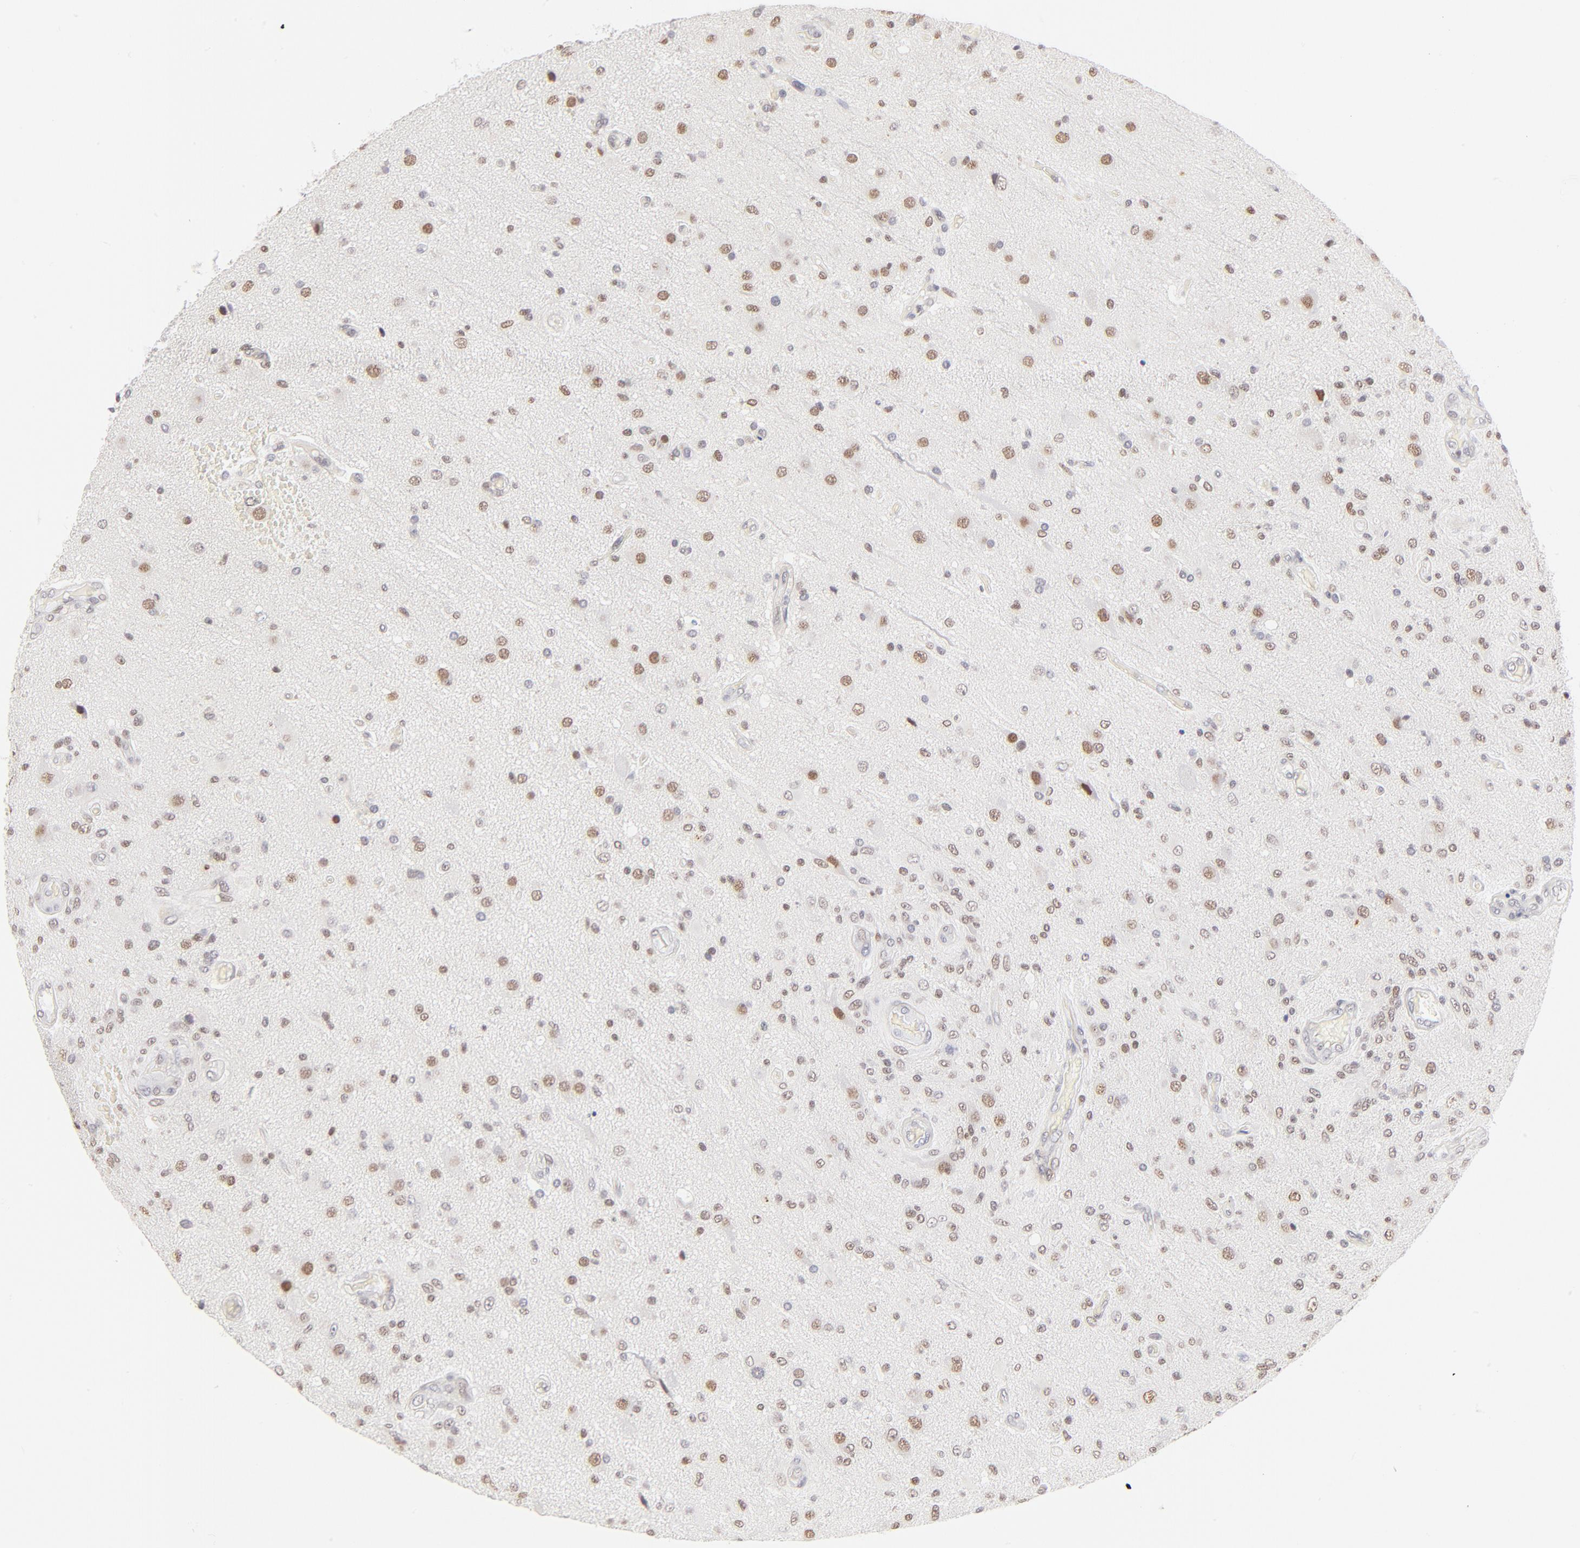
{"staining": {"intensity": "moderate", "quantity": "25%-75%", "location": "nuclear"}, "tissue": "glioma", "cell_type": "Tumor cells", "image_type": "cancer", "snomed": [{"axis": "morphology", "description": "Normal tissue, NOS"}, {"axis": "morphology", "description": "Glioma, malignant, High grade"}, {"axis": "topography", "description": "Cerebral cortex"}], "caption": "Malignant glioma (high-grade) stained with immunohistochemistry (IHC) exhibits moderate nuclear staining in about 25%-75% of tumor cells.", "gene": "PBX1", "patient": {"sex": "male", "age": 77}}